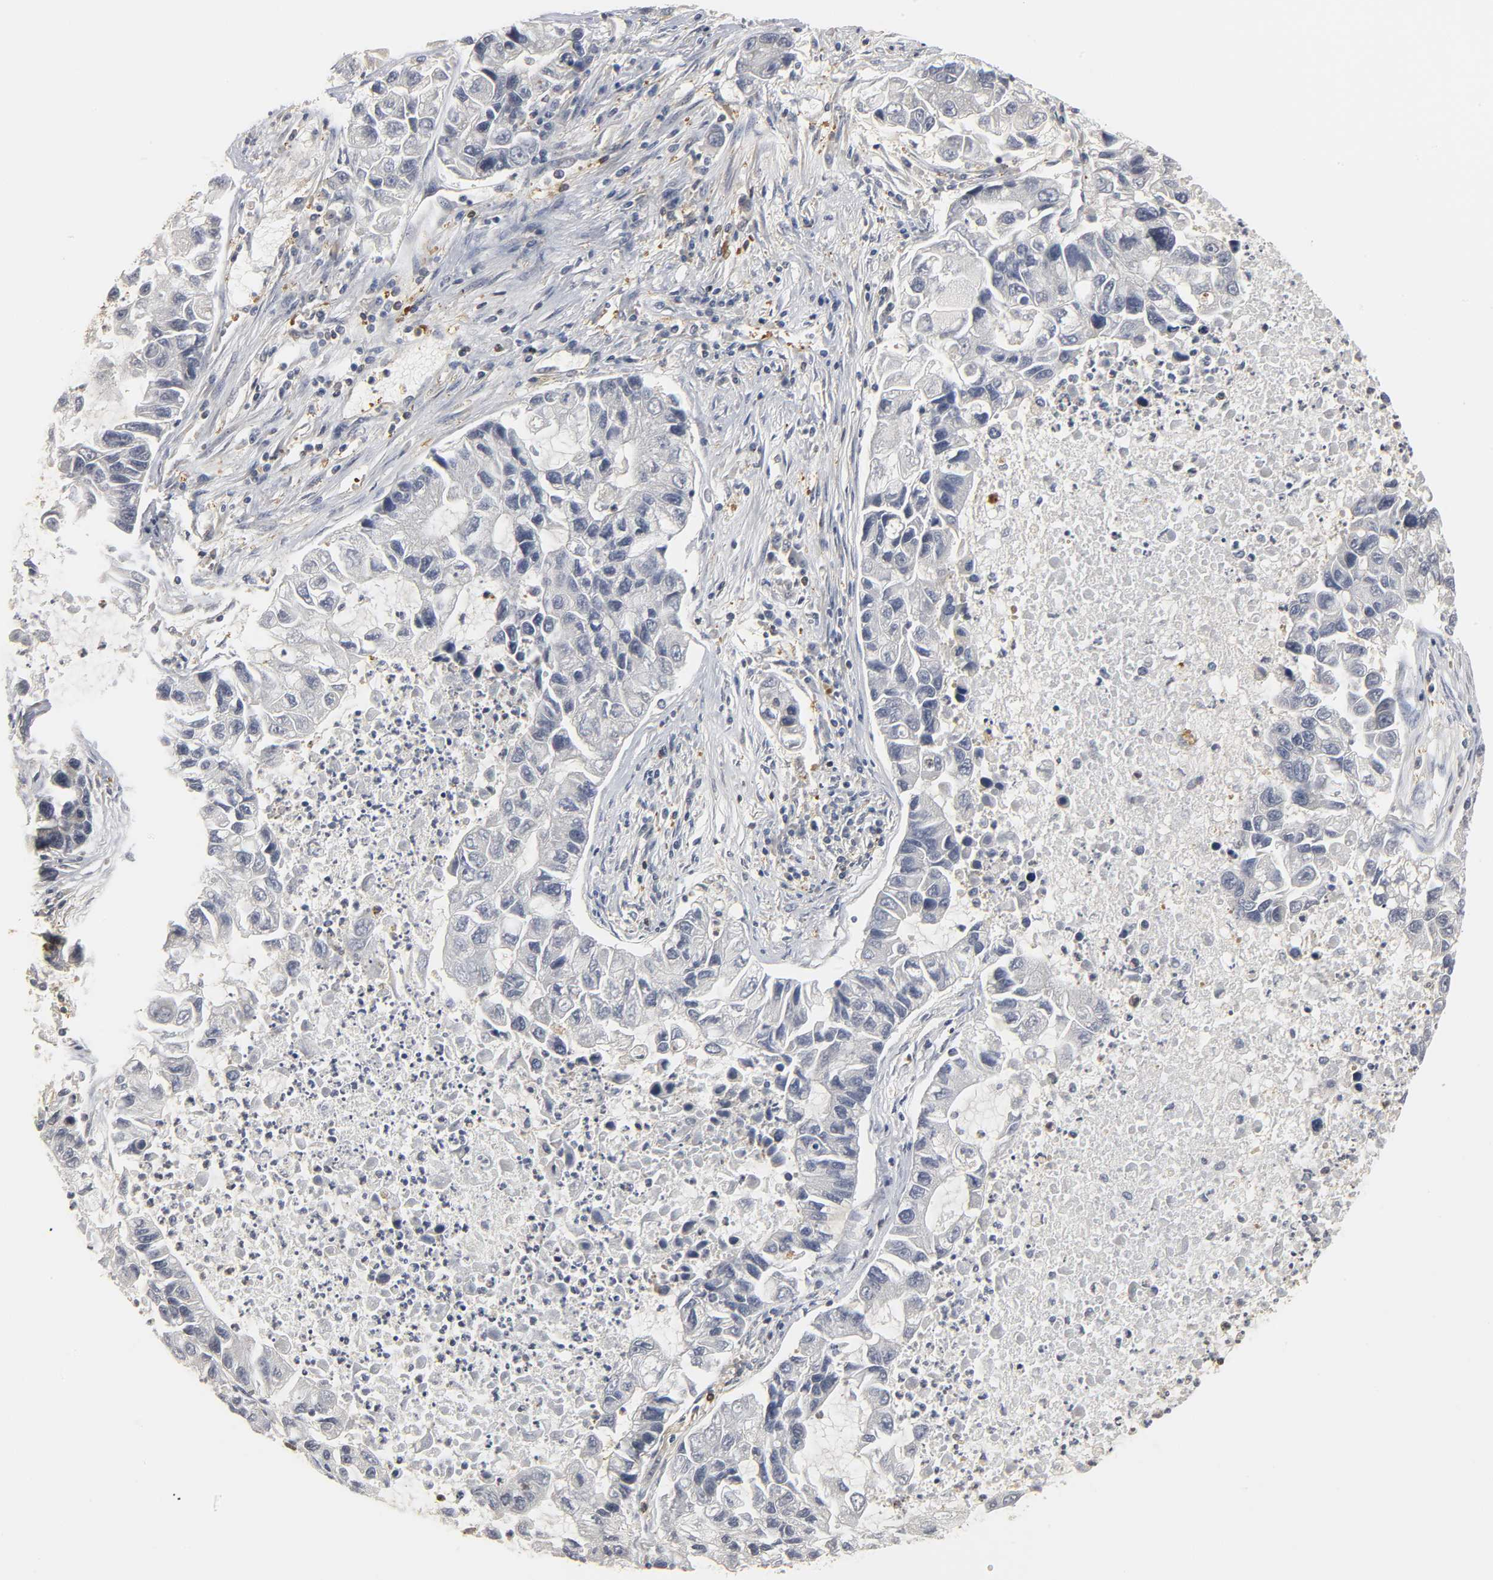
{"staining": {"intensity": "negative", "quantity": "none", "location": "none"}, "tissue": "lung cancer", "cell_type": "Tumor cells", "image_type": "cancer", "snomed": [{"axis": "morphology", "description": "Adenocarcinoma, NOS"}, {"axis": "topography", "description": "Lung"}], "caption": "Tumor cells are negative for brown protein staining in adenocarcinoma (lung).", "gene": "PARK7", "patient": {"sex": "female", "age": 51}}